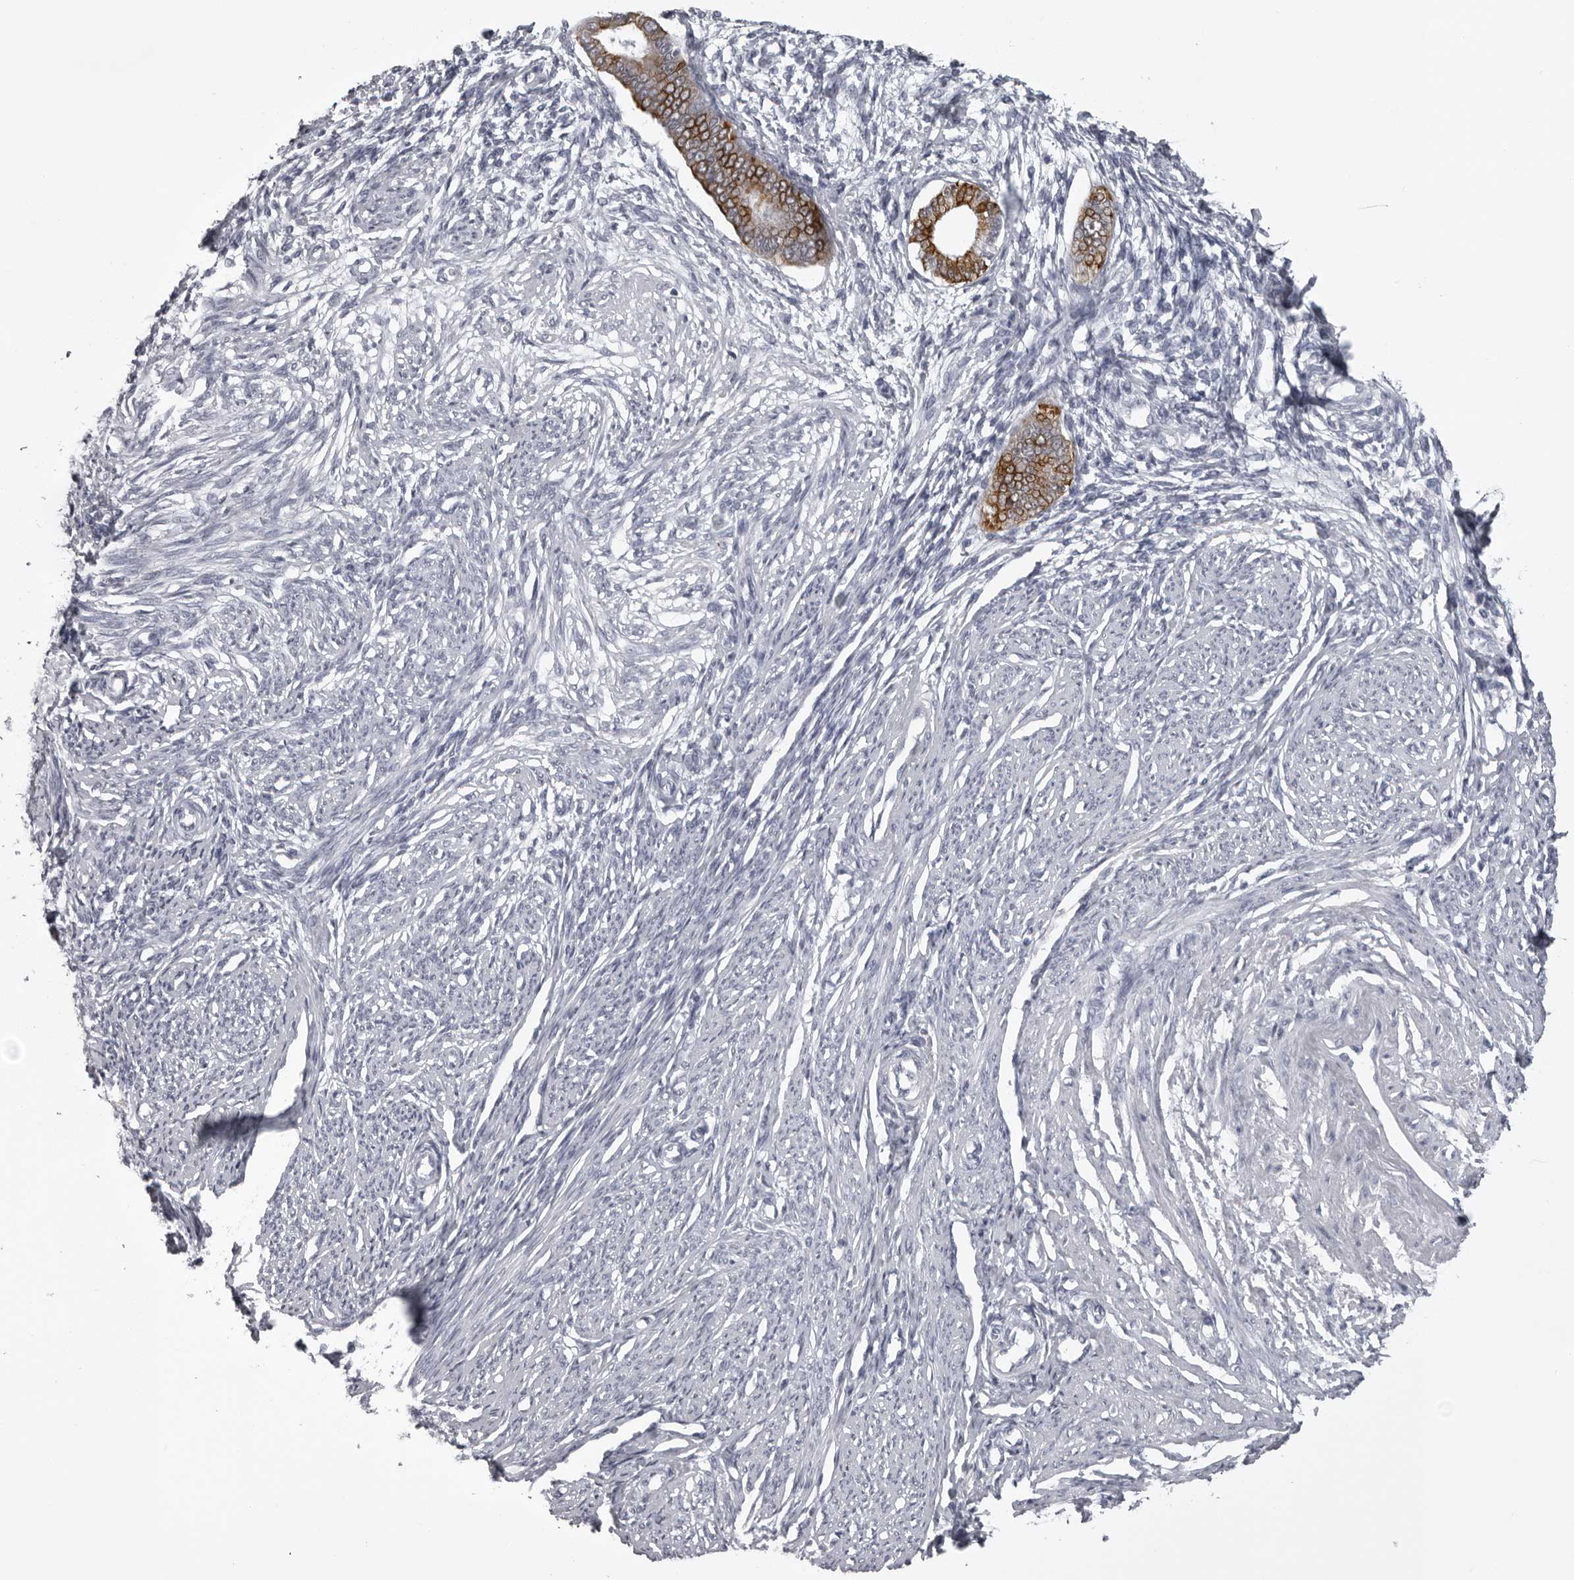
{"staining": {"intensity": "negative", "quantity": "none", "location": "none"}, "tissue": "endometrium", "cell_type": "Cells in endometrial stroma", "image_type": "normal", "snomed": [{"axis": "morphology", "description": "Normal tissue, NOS"}, {"axis": "topography", "description": "Endometrium"}], "caption": "A high-resolution histopathology image shows IHC staining of normal endometrium, which demonstrates no significant expression in cells in endometrial stroma. The staining was performed using DAB to visualize the protein expression in brown, while the nuclei were stained in blue with hematoxylin (Magnification: 20x).", "gene": "UROD", "patient": {"sex": "female", "age": 56}}